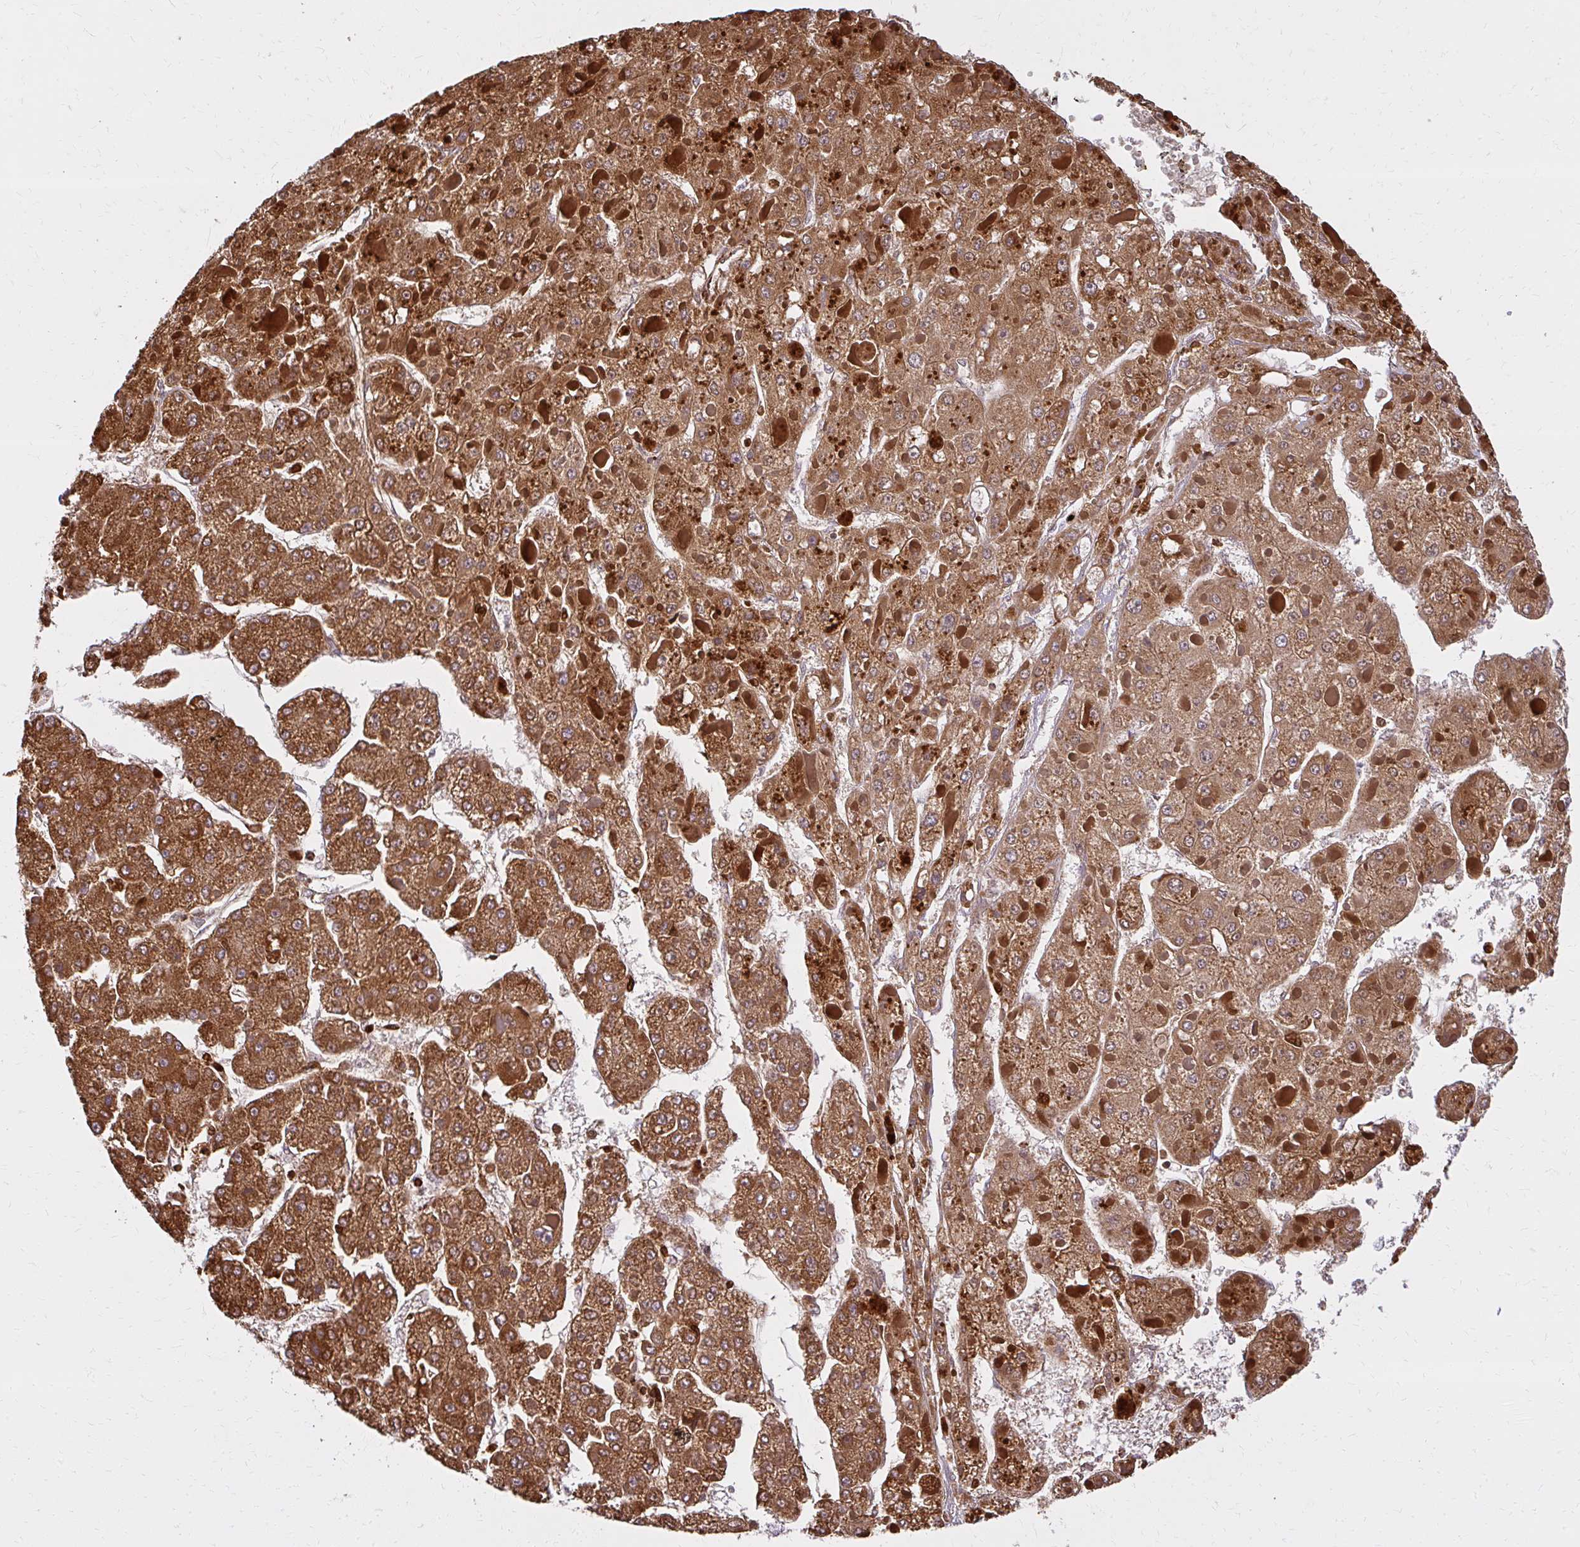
{"staining": {"intensity": "strong", "quantity": ">75%", "location": "cytoplasmic/membranous"}, "tissue": "liver cancer", "cell_type": "Tumor cells", "image_type": "cancer", "snomed": [{"axis": "morphology", "description": "Carcinoma, Hepatocellular, NOS"}, {"axis": "topography", "description": "Liver"}], "caption": "Strong cytoplasmic/membranous staining is appreciated in approximately >75% of tumor cells in hepatocellular carcinoma (liver).", "gene": "GNS", "patient": {"sex": "female", "age": 73}}